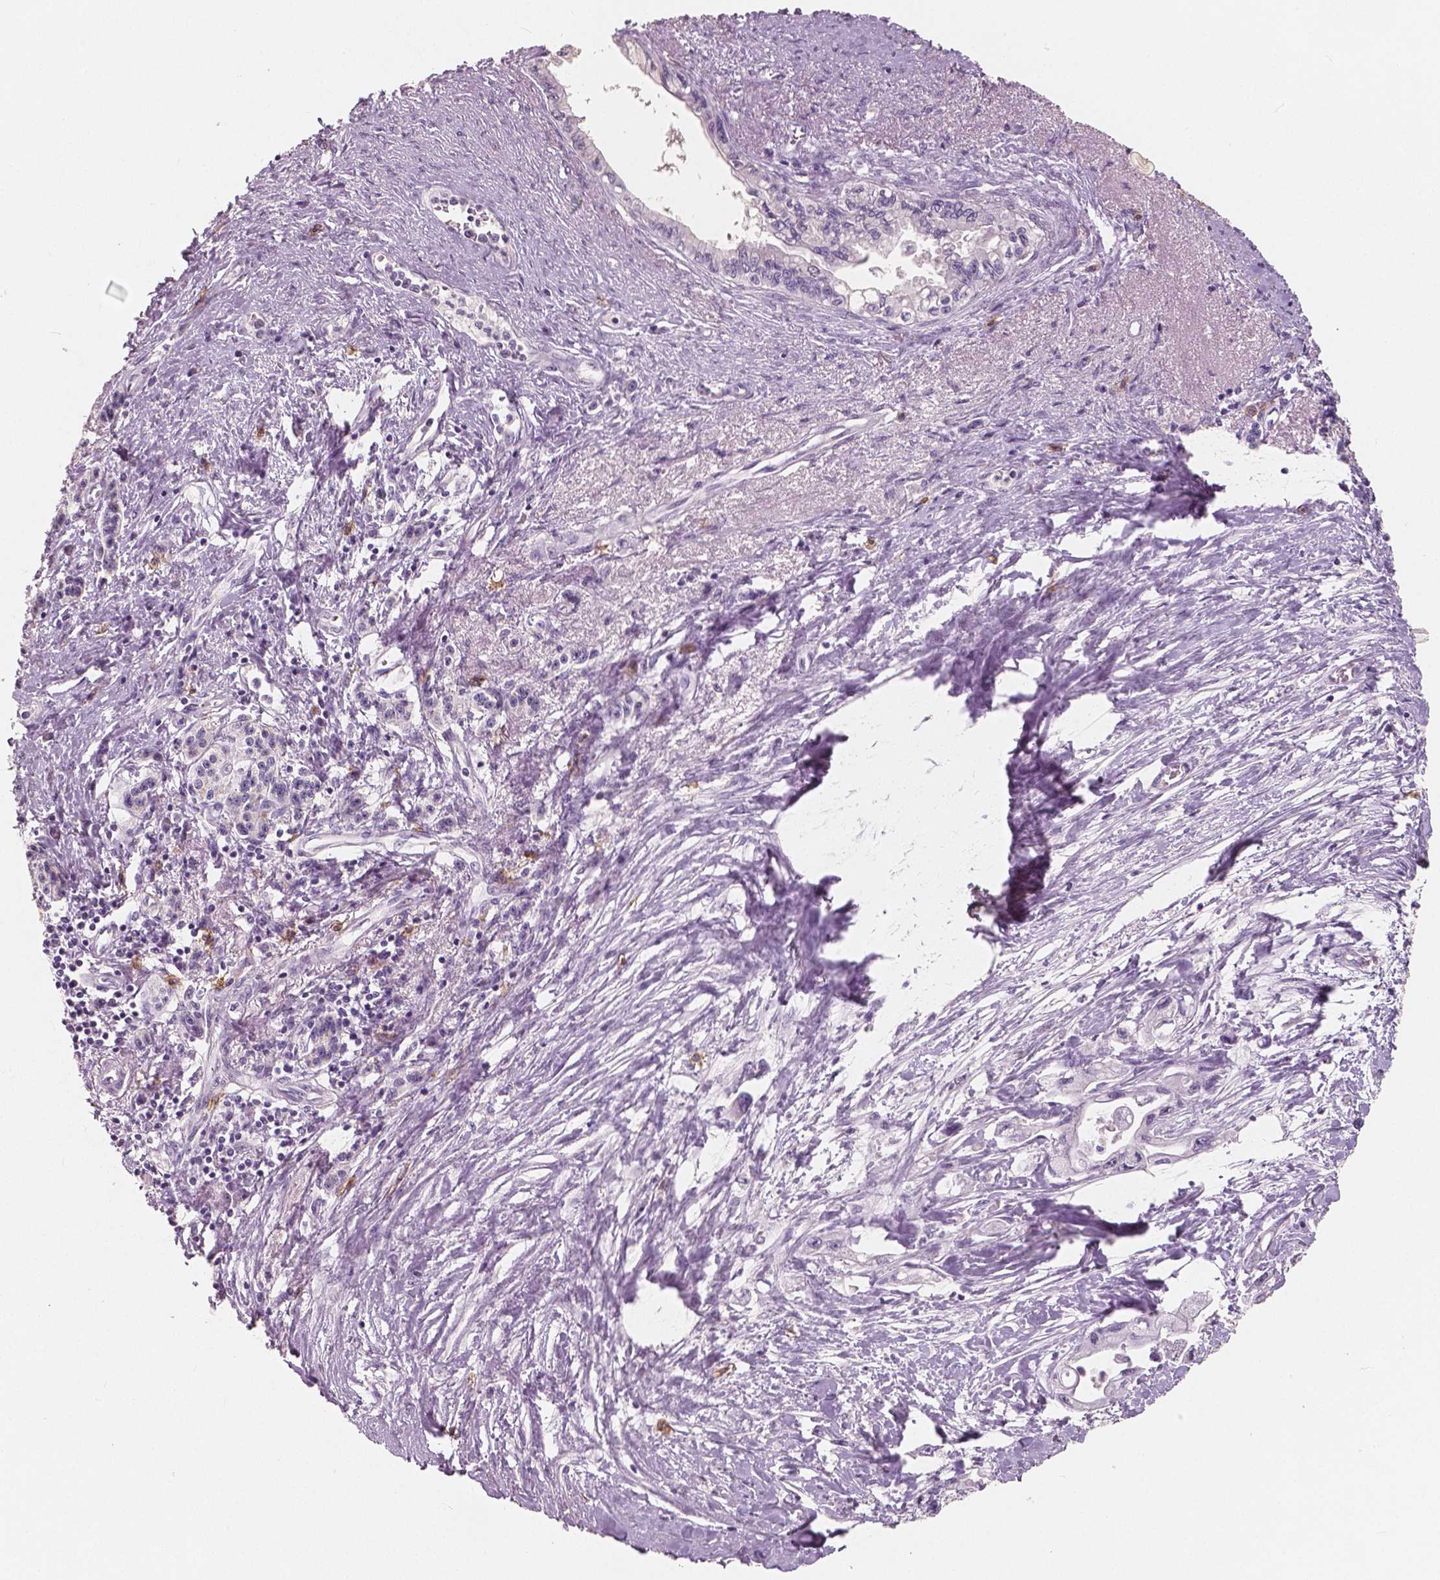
{"staining": {"intensity": "negative", "quantity": "none", "location": "none"}, "tissue": "pancreatic cancer", "cell_type": "Tumor cells", "image_type": "cancer", "snomed": [{"axis": "morphology", "description": "Adenocarcinoma, NOS"}, {"axis": "topography", "description": "Pancreas"}], "caption": "Micrograph shows no protein expression in tumor cells of pancreatic cancer (adenocarcinoma) tissue.", "gene": "KIT", "patient": {"sex": "male", "age": 61}}